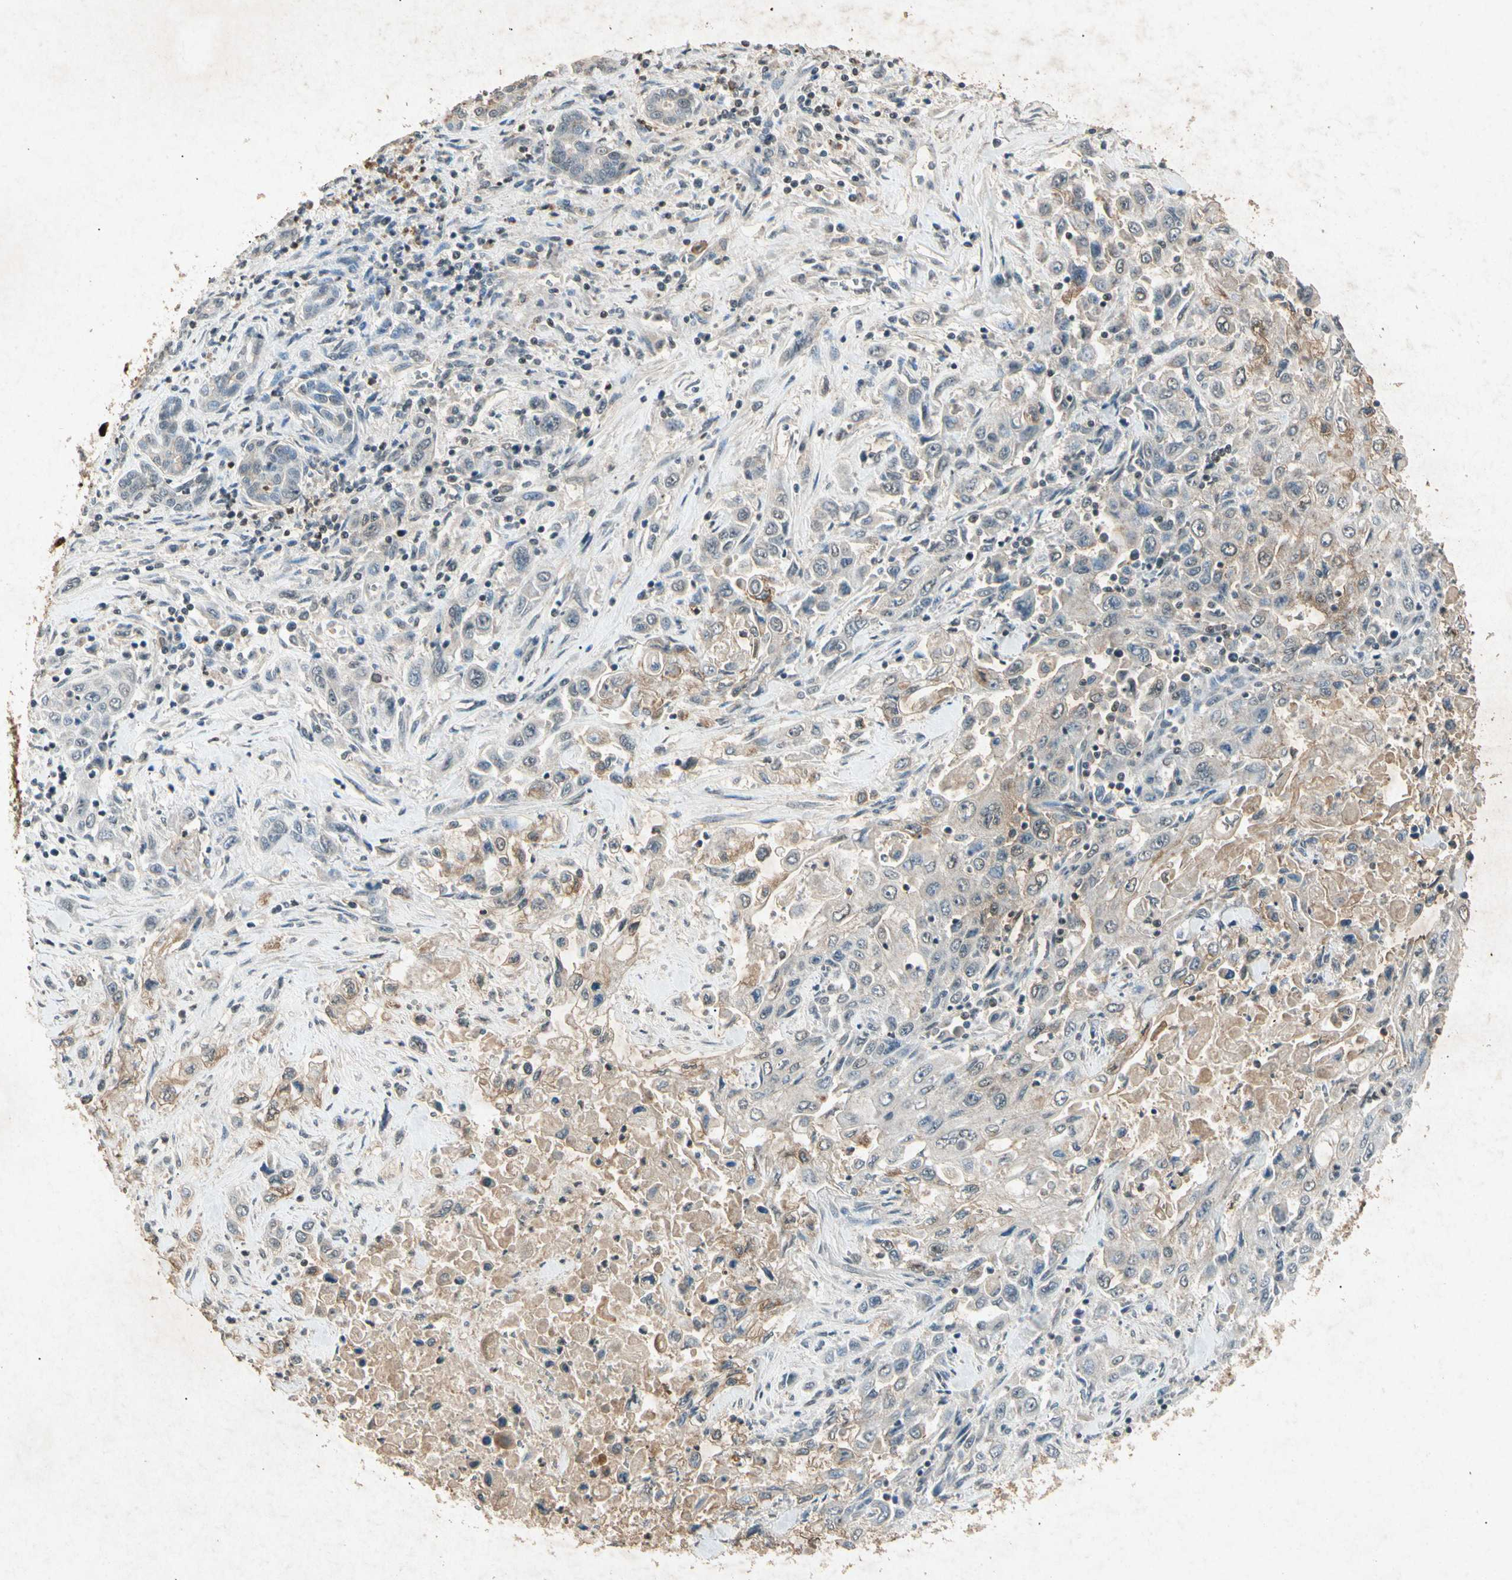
{"staining": {"intensity": "moderate", "quantity": "25%-75%", "location": "cytoplasmic/membranous"}, "tissue": "pancreatic cancer", "cell_type": "Tumor cells", "image_type": "cancer", "snomed": [{"axis": "morphology", "description": "Adenocarcinoma, NOS"}, {"axis": "topography", "description": "Pancreas"}], "caption": "Immunohistochemistry (IHC) micrograph of neoplastic tissue: human pancreatic adenocarcinoma stained using immunohistochemistry (IHC) displays medium levels of moderate protein expression localized specifically in the cytoplasmic/membranous of tumor cells, appearing as a cytoplasmic/membranous brown color.", "gene": "CP", "patient": {"sex": "male", "age": 70}}